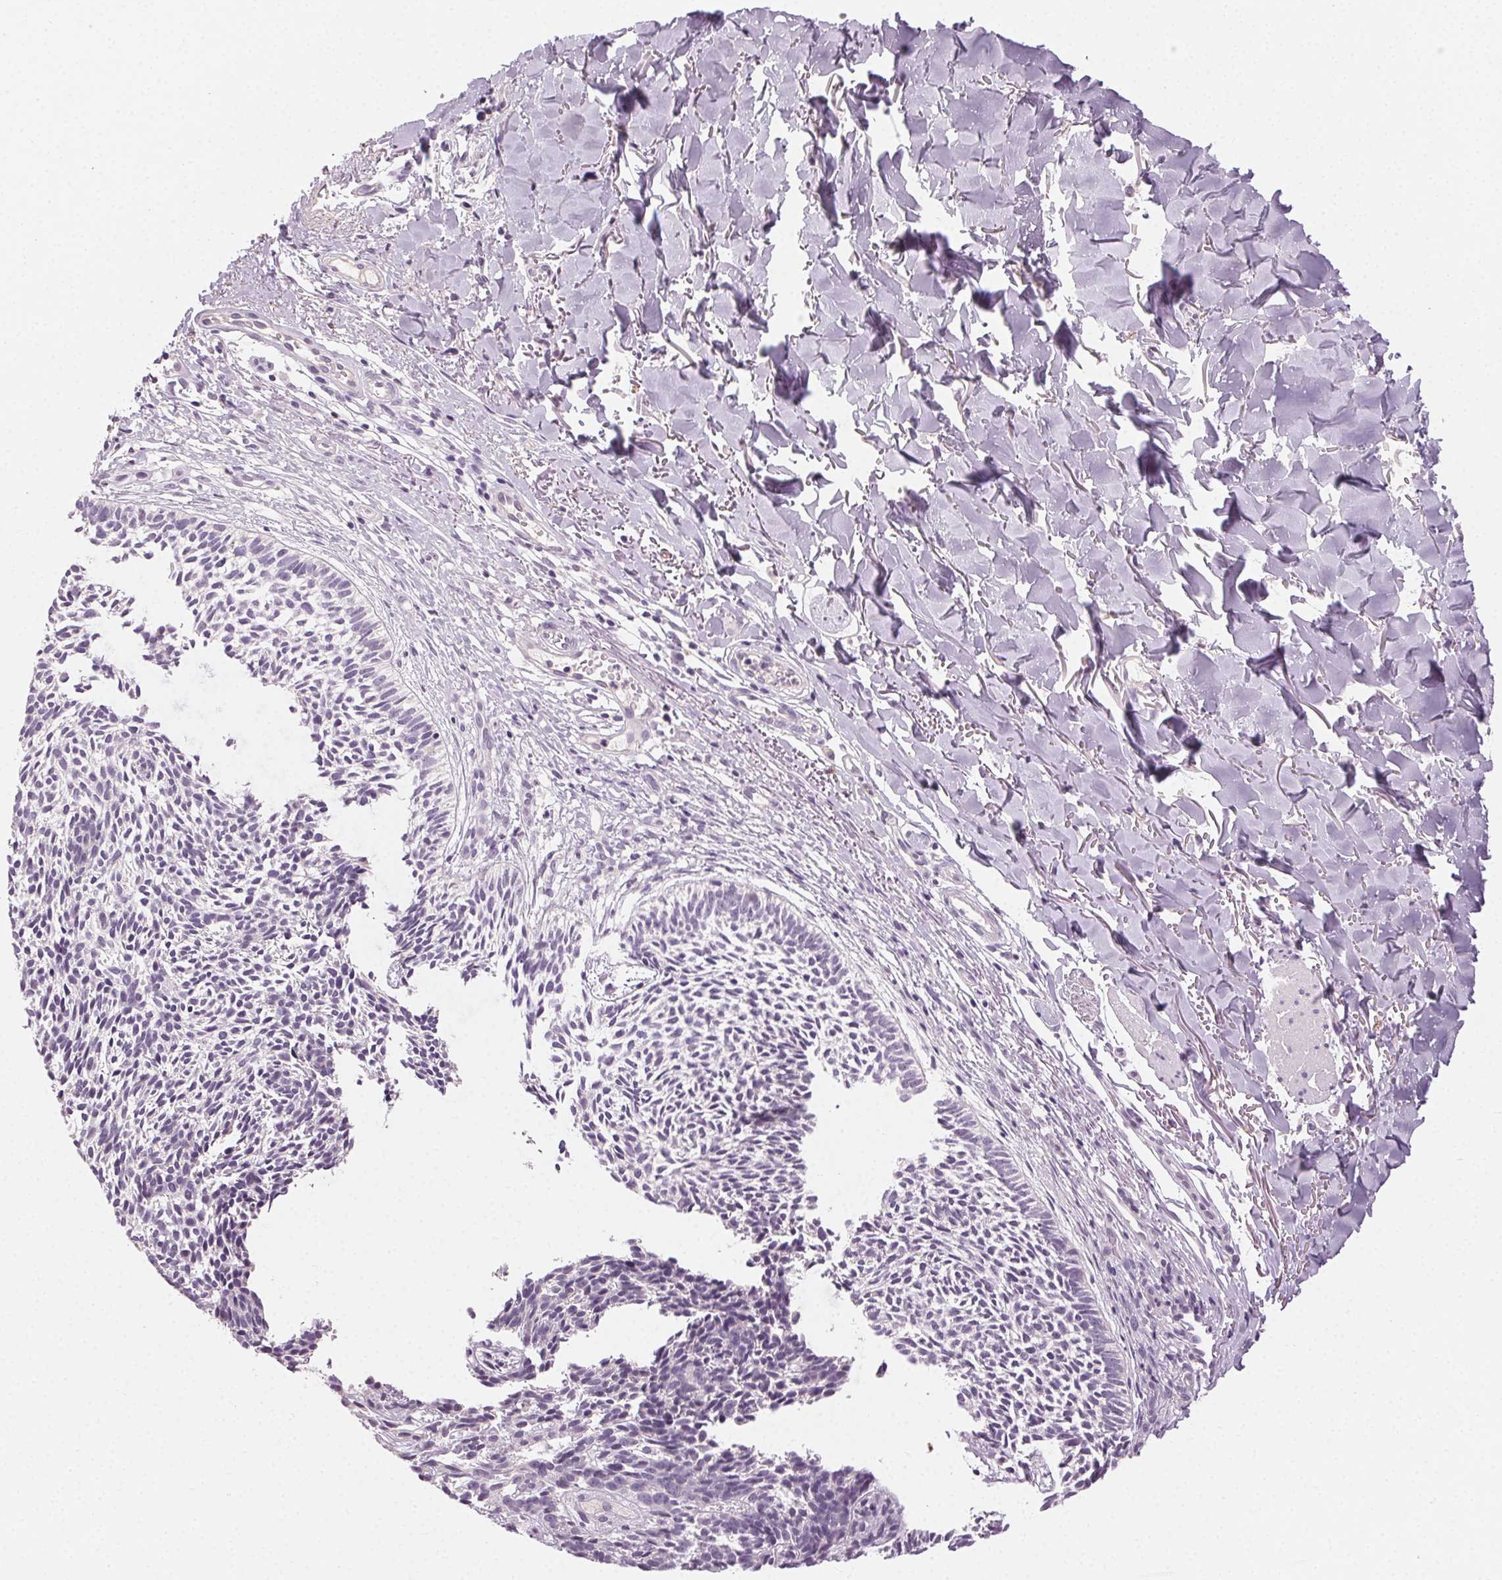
{"staining": {"intensity": "negative", "quantity": "none", "location": "none"}, "tissue": "skin cancer", "cell_type": "Tumor cells", "image_type": "cancer", "snomed": [{"axis": "morphology", "description": "Basal cell carcinoma"}, {"axis": "topography", "description": "Skin"}], "caption": "Immunohistochemical staining of human skin cancer (basal cell carcinoma) displays no significant expression in tumor cells.", "gene": "CLTRN", "patient": {"sex": "male", "age": 78}}